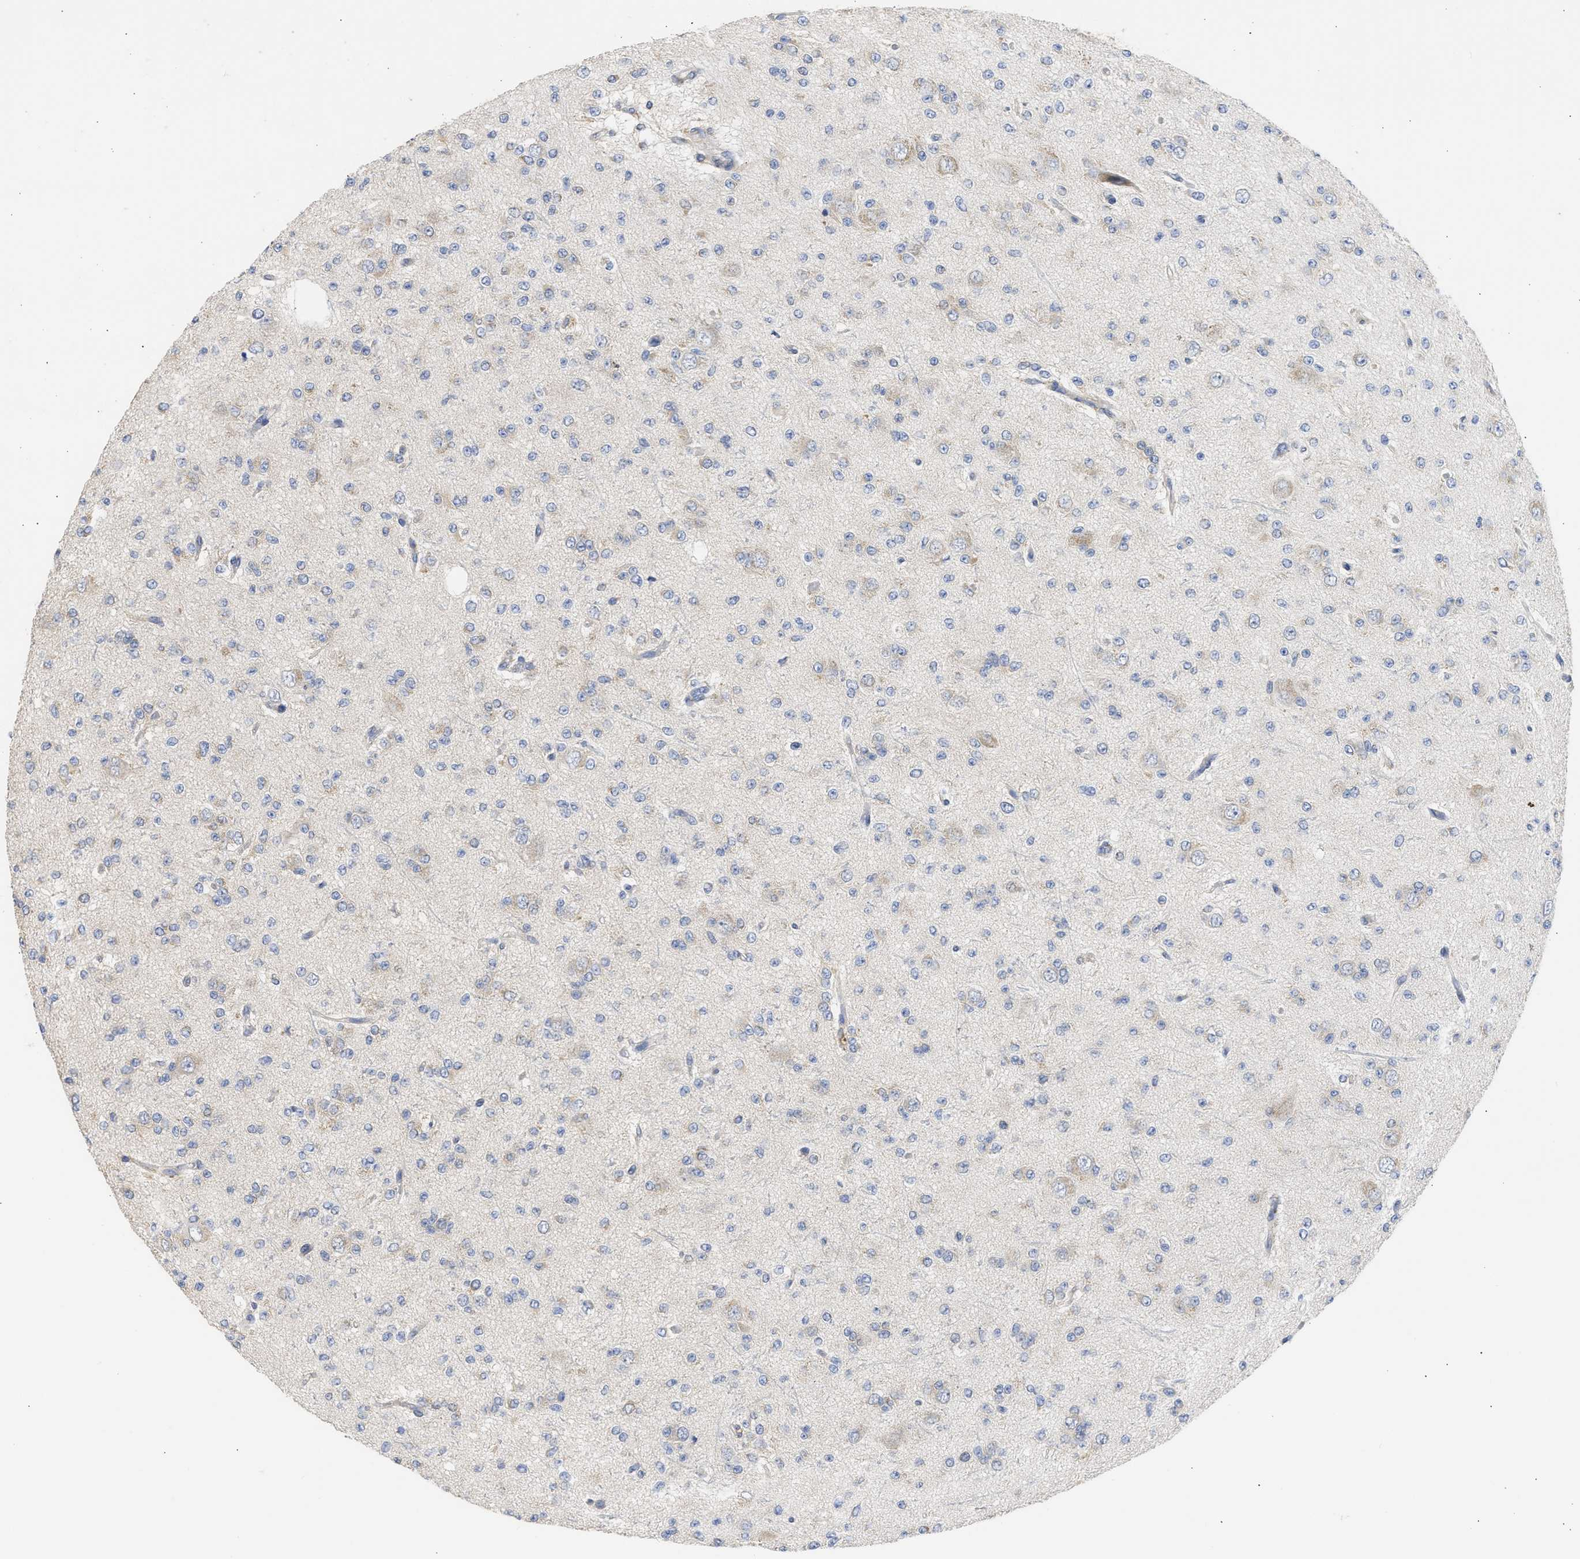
{"staining": {"intensity": "weak", "quantity": "<25%", "location": "cytoplasmic/membranous"}, "tissue": "glioma", "cell_type": "Tumor cells", "image_type": "cancer", "snomed": [{"axis": "morphology", "description": "Glioma, malignant, Low grade"}, {"axis": "topography", "description": "Brain"}], "caption": "High magnification brightfield microscopy of glioma stained with DAB (brown) and counterstained with hematoxylin (blue): tumor cells show no significant expression. (DAB (3,3'-diaminobenzidine) immunohistochemistry, high magnification).", "gene": "TMED1", "patient": {"sex": "male", "age": 38}}